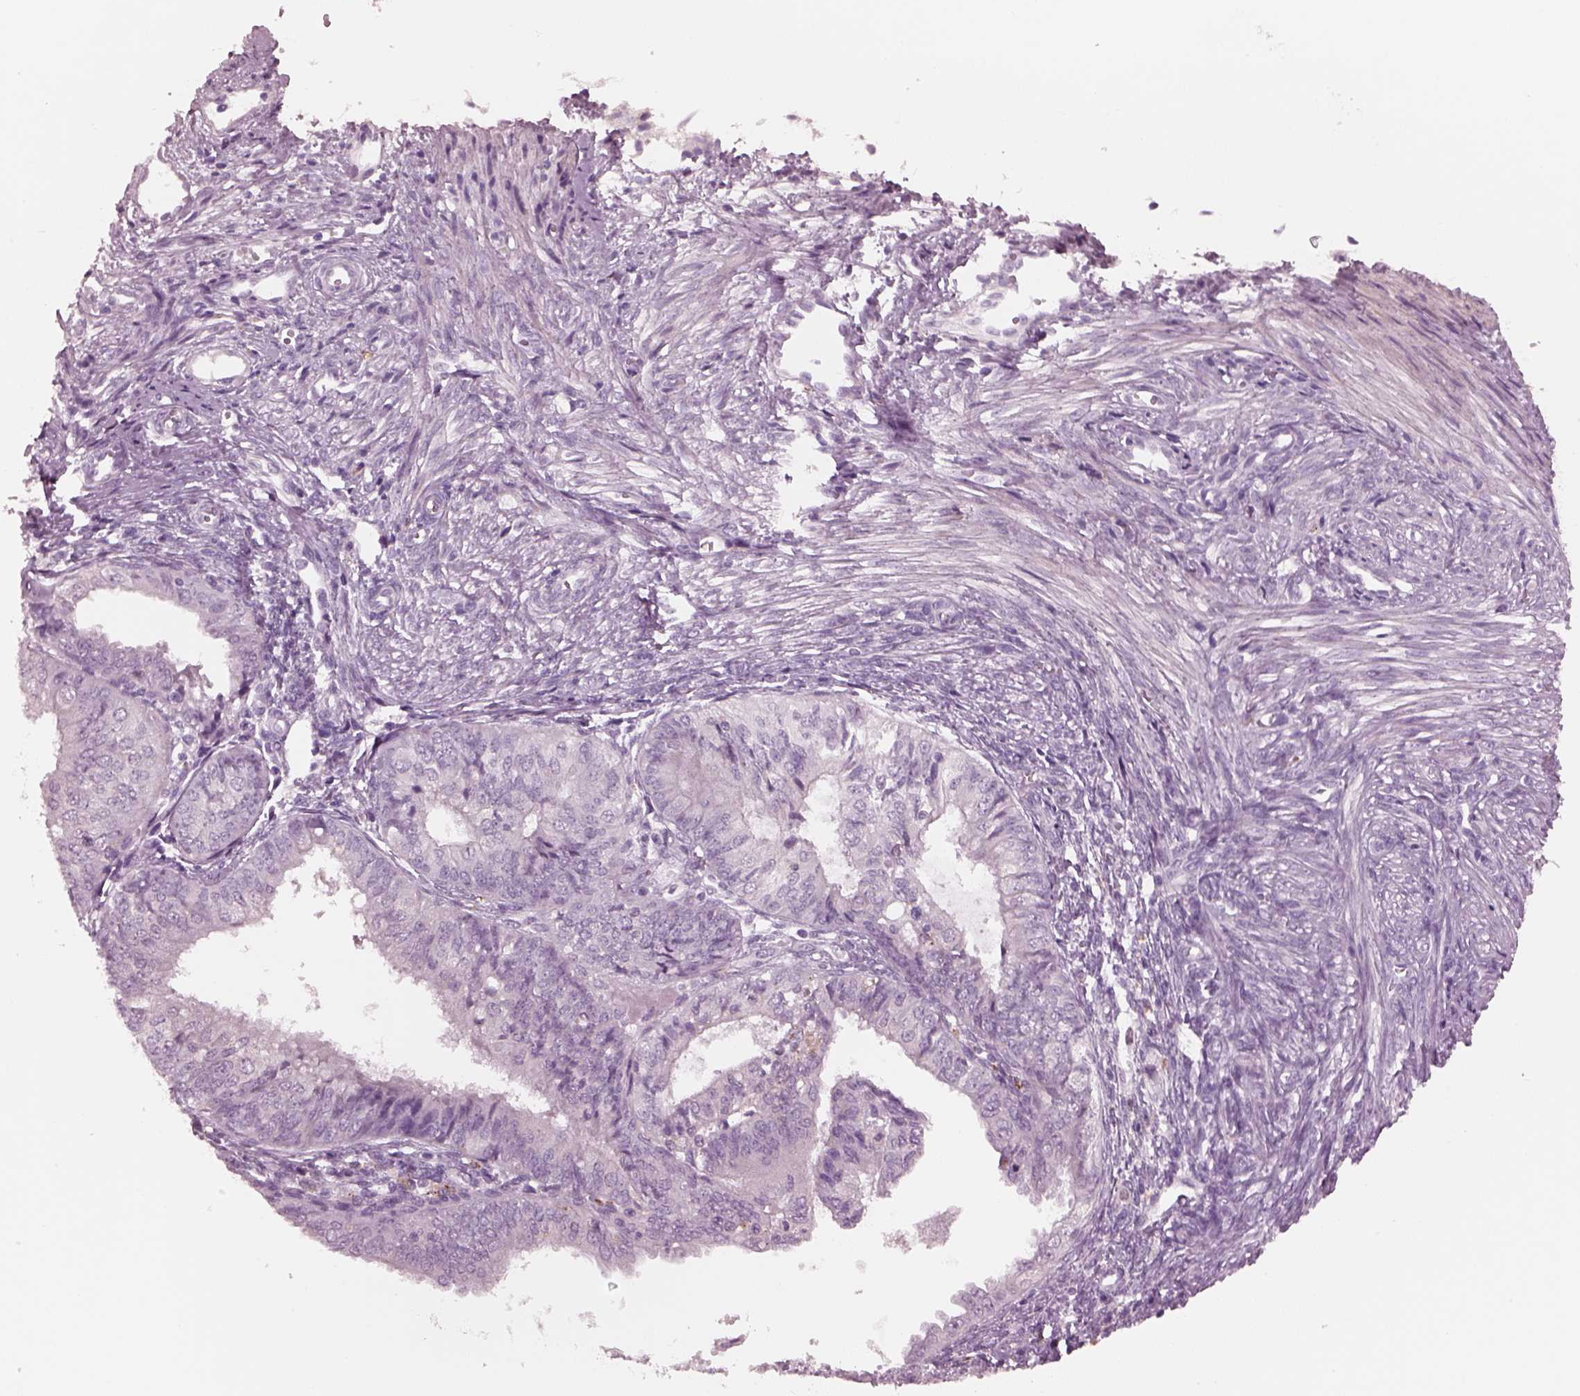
{"staining": {"intensity": "negative", "quantity": "none", "location": "none"}, "tissue": "endometrial cancer", "cell_type": "Tumor cells", "image_type": "cancer", "snomed": [{"axis": "morphology", "description": "Adenocarcinoma, NOS"}, {"axis": "topography", "description": "Endometrium"}], "caption": "Tumor cells show no significant protein positivity in endometrial cancer.", "gene": "SLAMF8", "patient": {"sex": "female", "age": 58}}